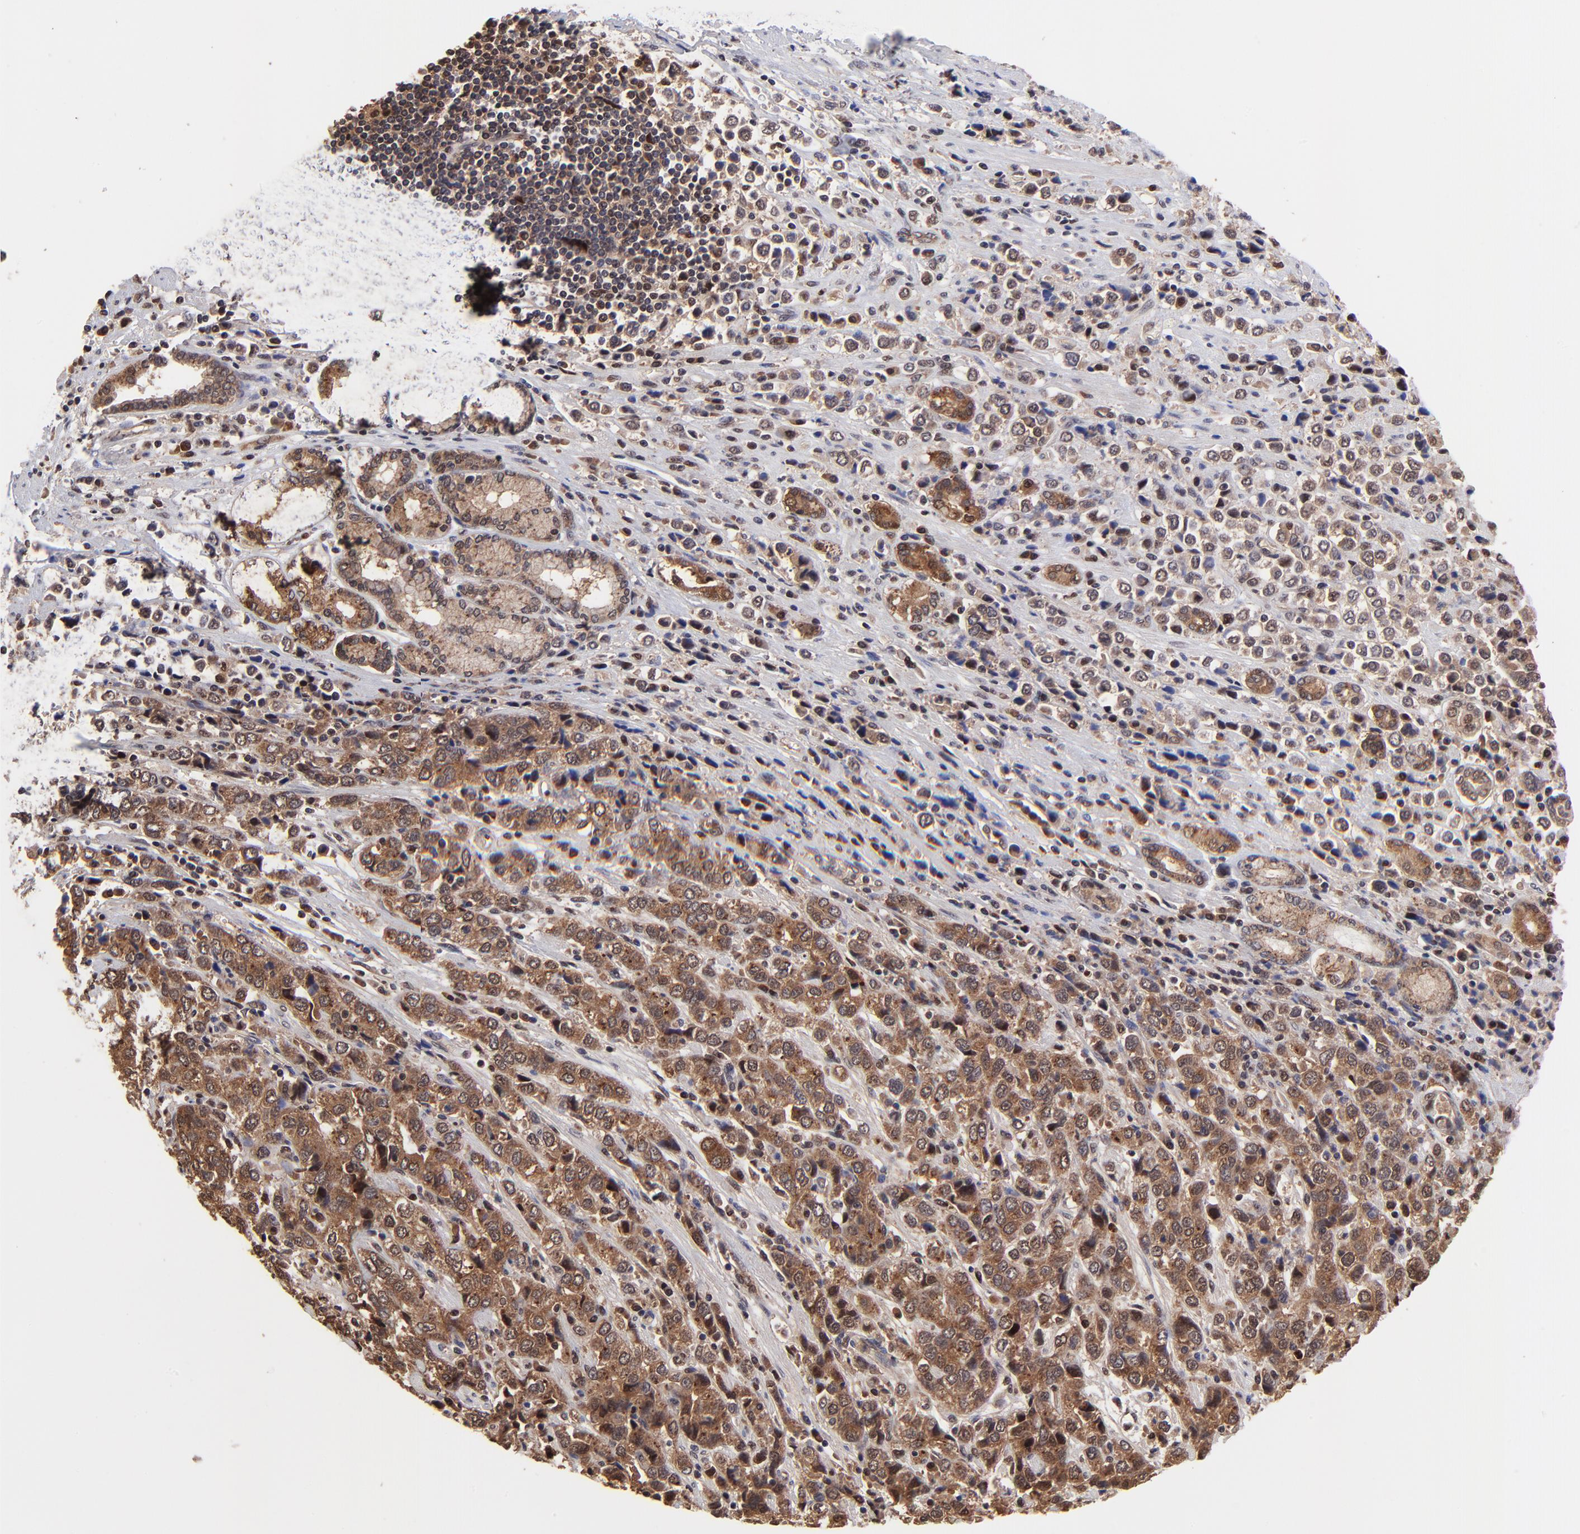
{"staining": {"intensity": "strong", "quantity": ">75%", "location": "cytoplasmic/membranous"}, "tissue": "stomach cancer", "cell_type": "Tumor cells", "image_type": "cancer", "snomed": [{"axis": "morphology", "description": "Adenocarcinoma, NOS"}, {"axis": "topography", "description": "Stomach, upper"}], "caption": "A brown stain labels strong cytoplasmic/membranous positivity of a protein in stomach cancer (adenocarcinoma) tumor cells.", "gene": "PSMA6", "patient": {"sex": "male", "age": 76}}